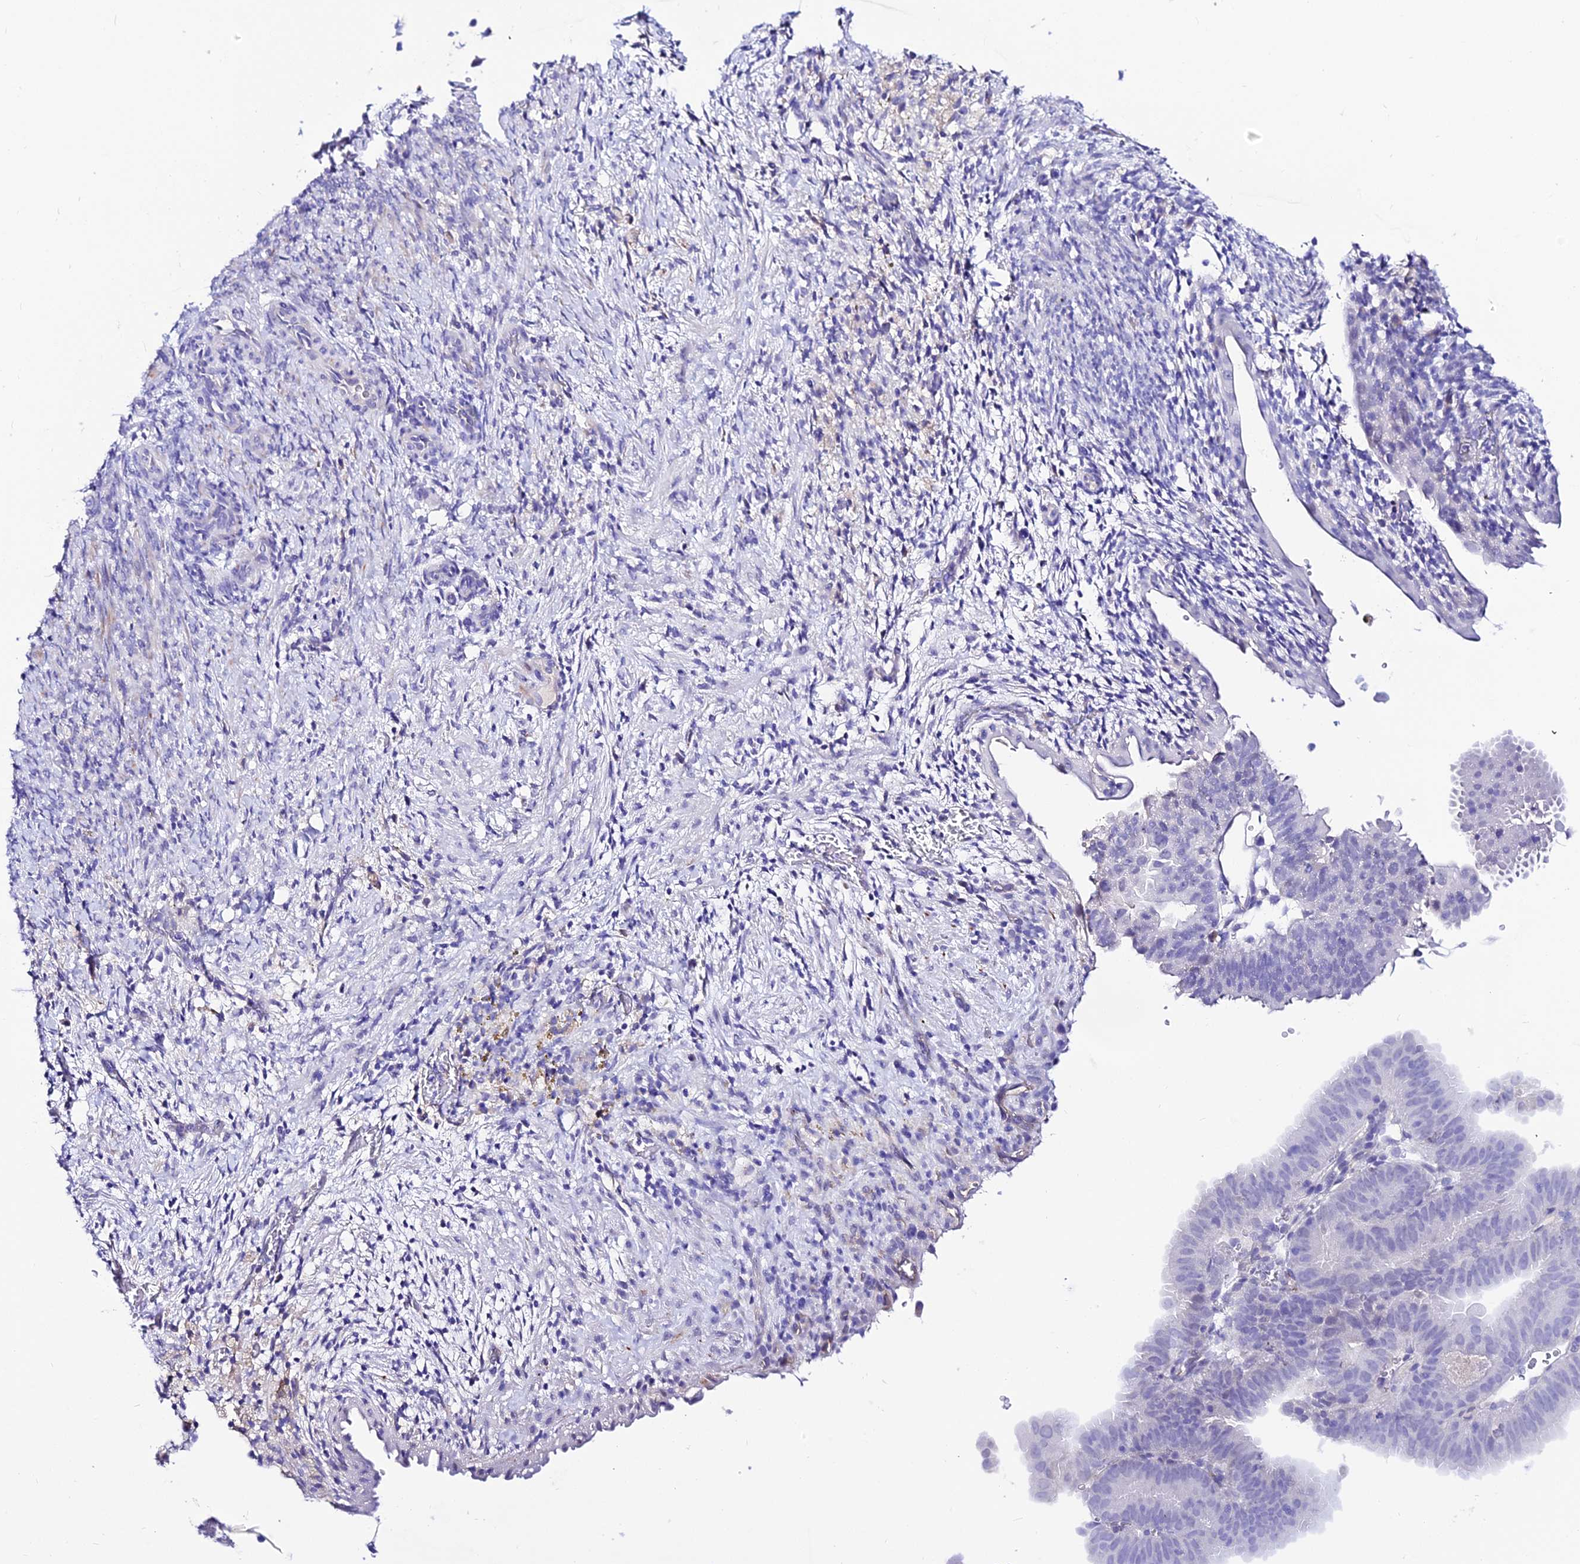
{"staining": {"intensity": "negative", "quantity": "none", "location": "none"}, "tissue": "endometrial cancer", "cell_type": "Tumor cells", "image_type": "cancer", "snomed": [{"axis": "morphology", "description": "Adenocarcinoma, NOS"}, {"axis": "topography", "description": "Endometrium"}], "caption": "Immunohistochemistry (IHC) of human endometrial cancer (adenocarcinoma) demonstrates no expression in tumor cells.", "gene": "DEFB106A", "patient": {"sex": "female", "age": 70}}